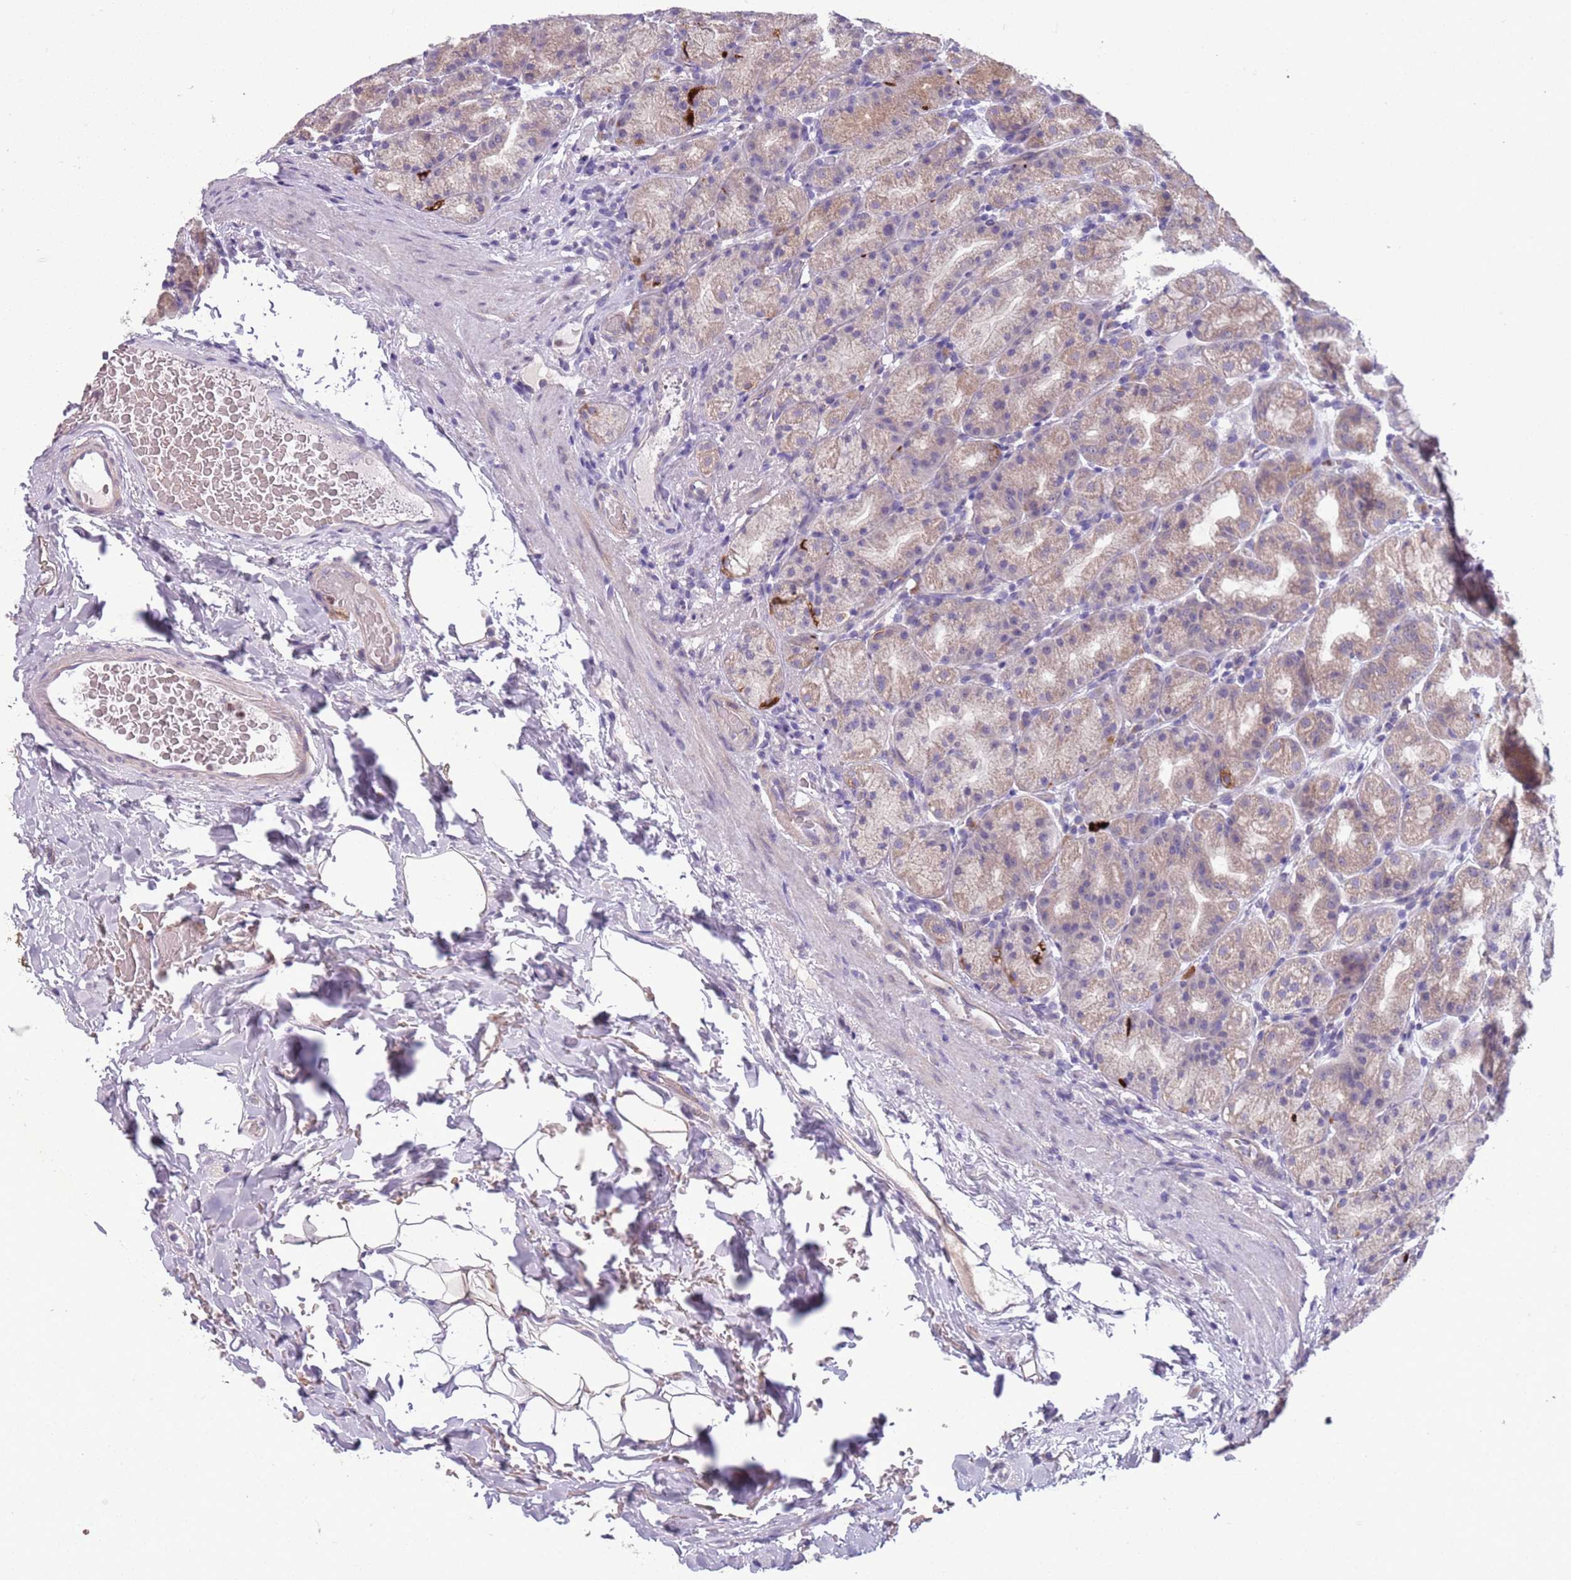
{"staining": {"intensity": "weak", "quantity": "25%-75%", "location": "cytoplasmic/membranous"}, "tissue": "stomach", "cell_type": "Glandular cells", "image_type": "normal", "snomed": [{"axis": "morphology", "description": "Normal tissue, NOS"}, {"axis": "topography", "description": "Stomach, upper"}, {"axis": "topography", "description": "Stomach"}], "caption": "Protein staining of unremarkable stomach demonstrates weak cytoplasmic/membranous positivity in about 25%-75% of glandular cells.", "gene": "ADCY7", "patient": {"sex": "male", "age": 68}}